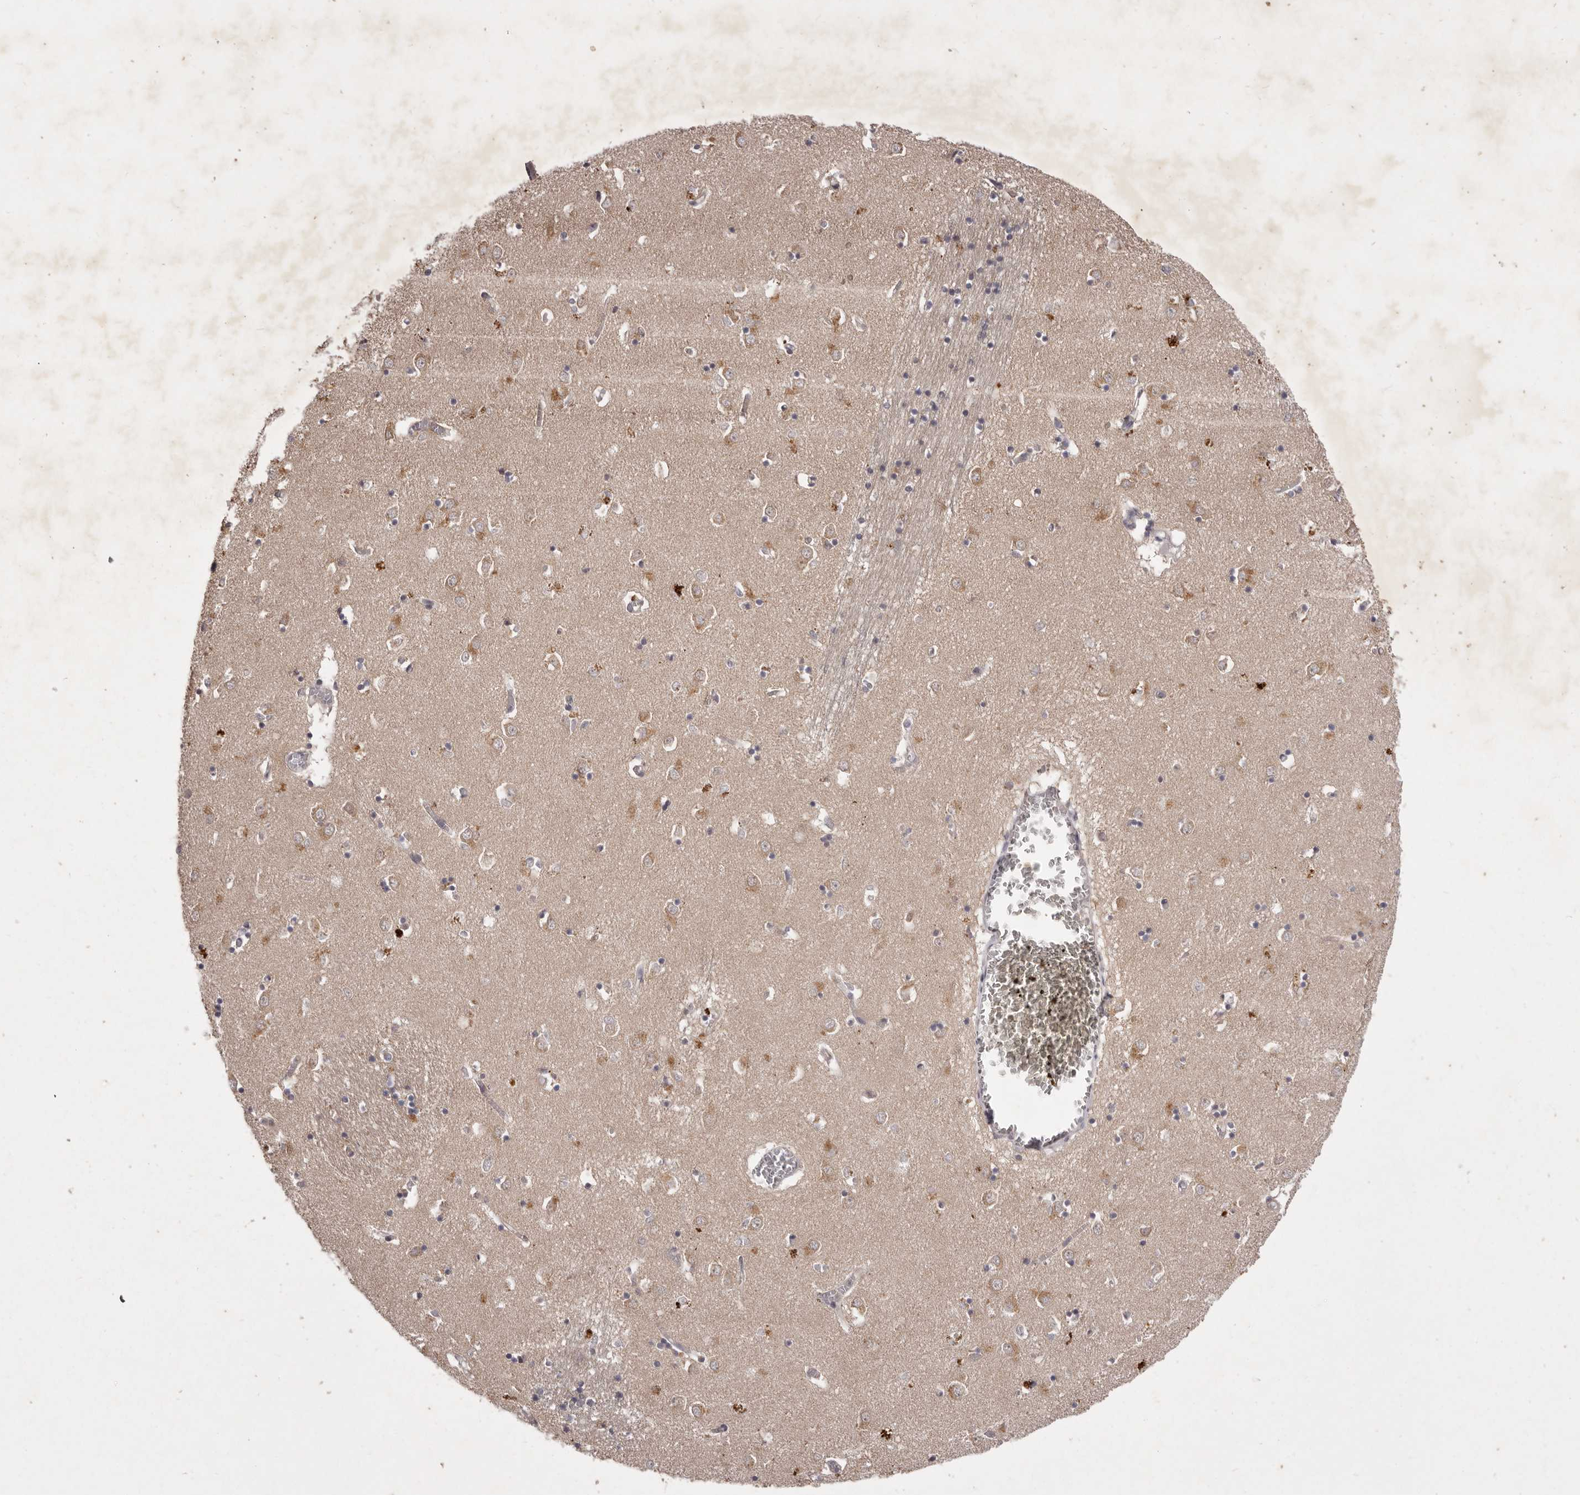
{"staining": {"intensity": "negative", "quantity": "none", "location": "none"}, "tissue": "caudate", "cell_type": "Glial cells", "image_type": "normal", "snomed": [{"axis": "morphology", "description": "Normal tissue, NOS"}, {"axis": "topography", "description": "Lateral ventricle wall"}], "caption": "Unremarkable caudate was stained to show a protein in brown. There is no significant positivity in glial cells. The staining is performed using DAB brown chromogen with nuclei counter-stained in using hematoxylin.", "gene": "PNRC1", "patient": {"sex": "male", "age": 70}}